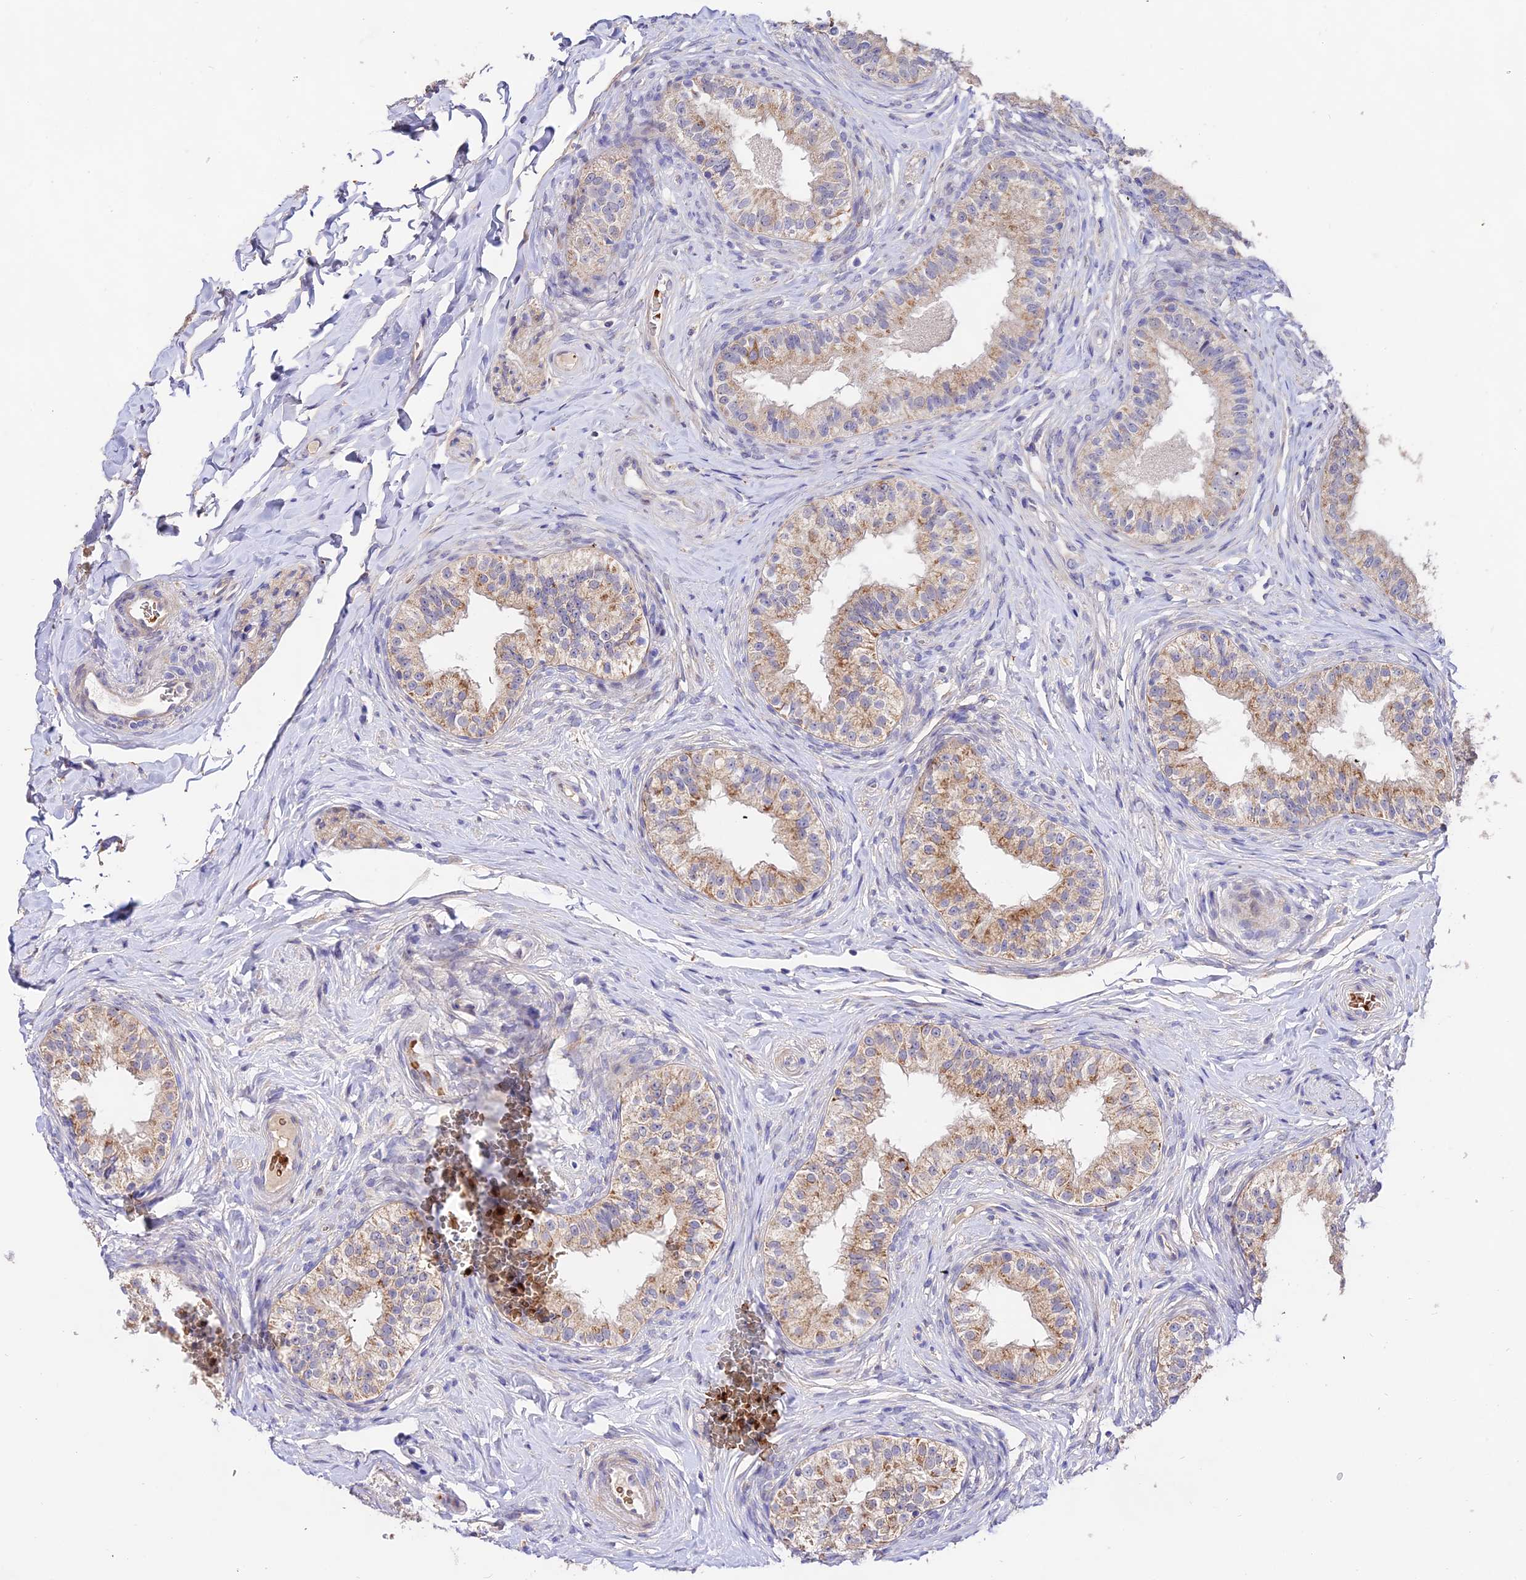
{"staining": {"intensity": "moderate", "quantity": "25%-75%", "location": "cytoplasmic/membranous"}, "tissue": "epididymis", "cell_type": "Glandular cells", "image_type": "normal", "snomed": [{"axis": "morphology", "description": "Normal tissue, NOS"}, {"axis": "topography", "description": "Epididymis"}], "caption": "A high-resolution photomicrograph shows immunohistochemistry staining of benign epididymis, which displays moderate cytoplasmic/membranous positivity in about 25%-75% of glandular cells.", "gene": "WDR5B", "patient": {"sex": "male", "age": 49}}